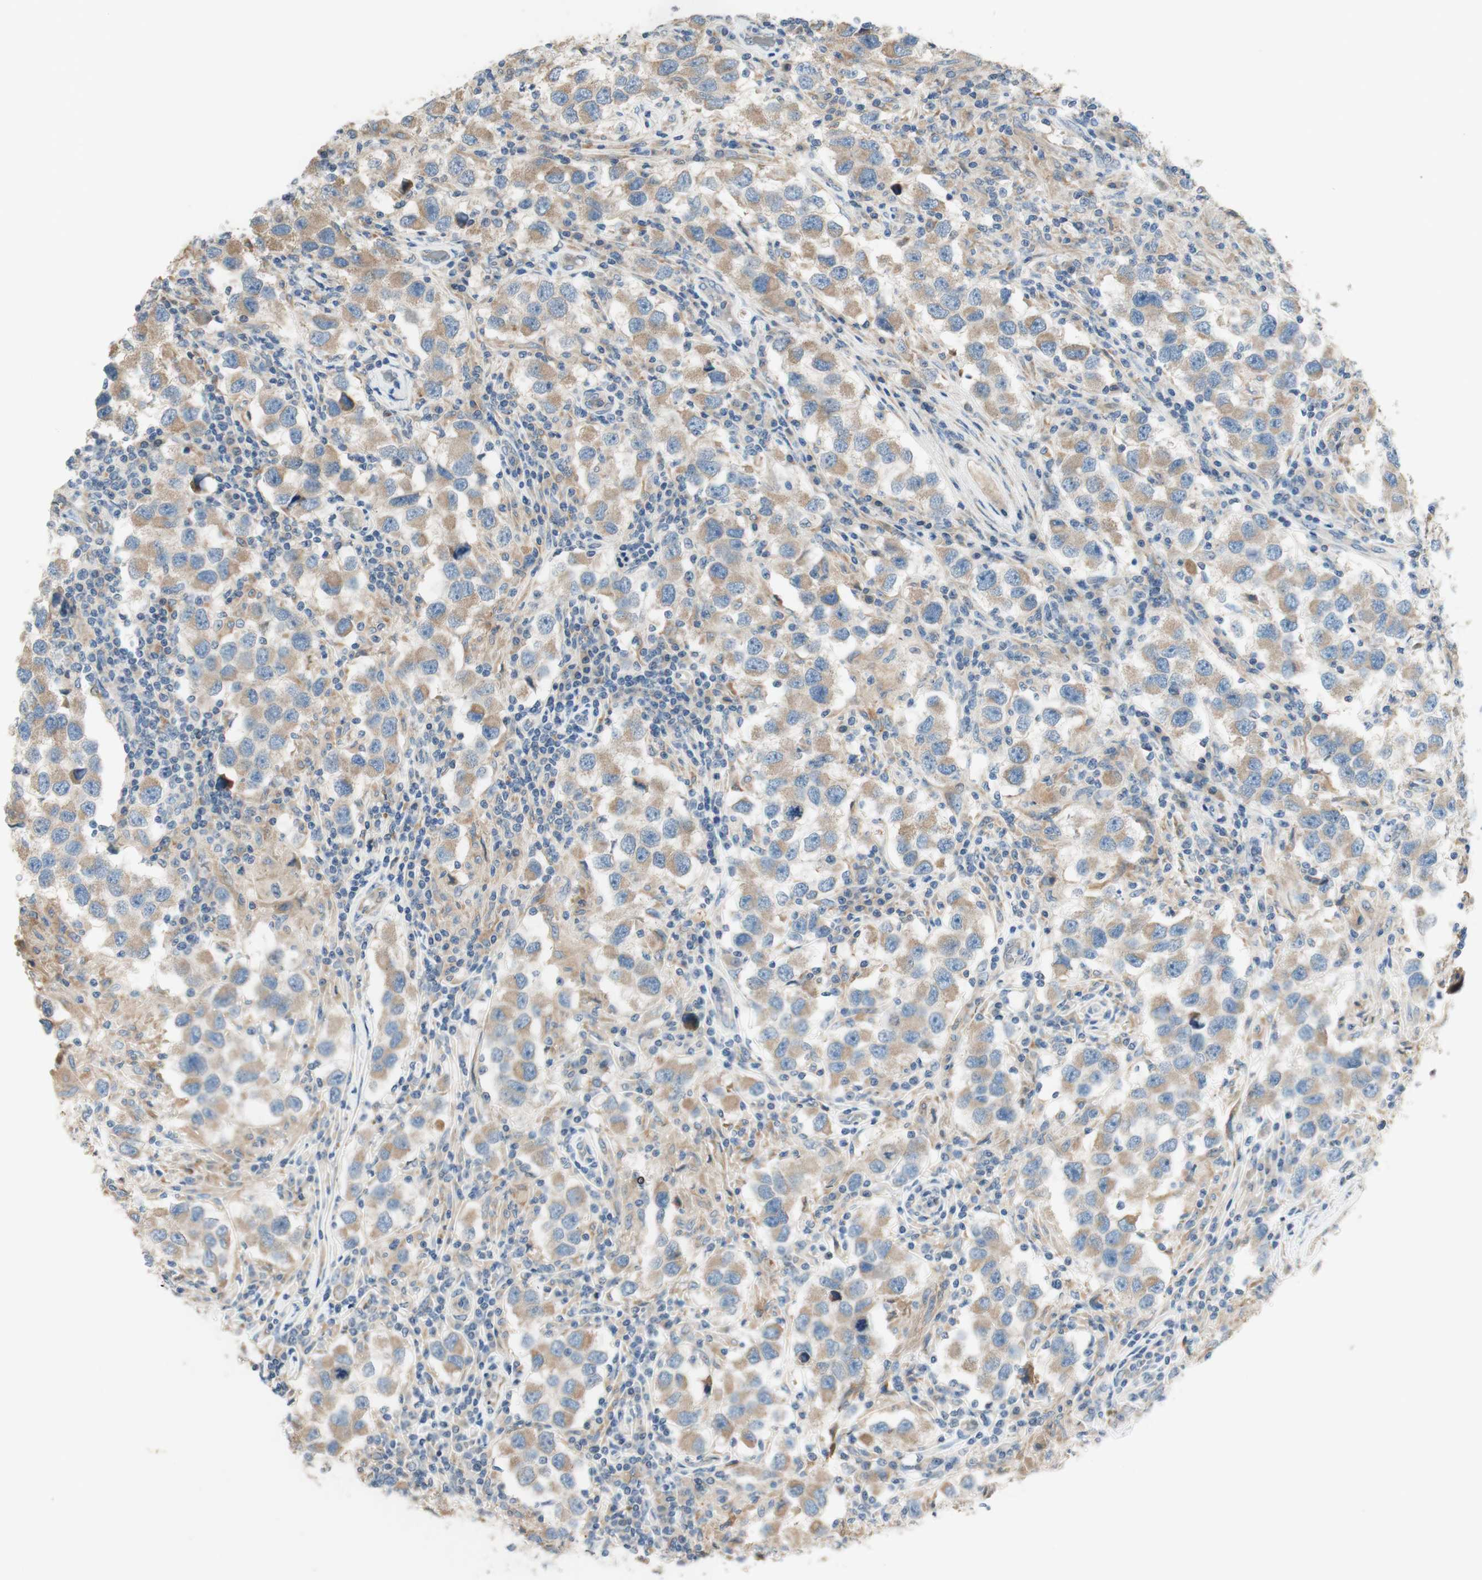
{"staining": {"intensity": "moderate", "quantity": ">75%", "location": "cytoplasmic/membranous"}, "tissue": "testis cancer", "cell_type": "Tumor cells", "image_type": "cancer", "snomed": [{"axis": "morphology", "description": "Carcinoma, Embryonal, NOS"}, {"axis": "topography", "description": "Testis"}], "caption": "IHC micrograph of neoplastic tissue: human testis cancer (embryonal carcinoma) stained using immunohistochemistry (IHC) demonstrates medium levels of moderate protein expression localized specifically in the cytoplasmic/membranous of tumor cells, appearing as a cytoplasmic/membranous brown color.", "gene": "CLCN2", "patient": {"sex": "male", "age": 21}}